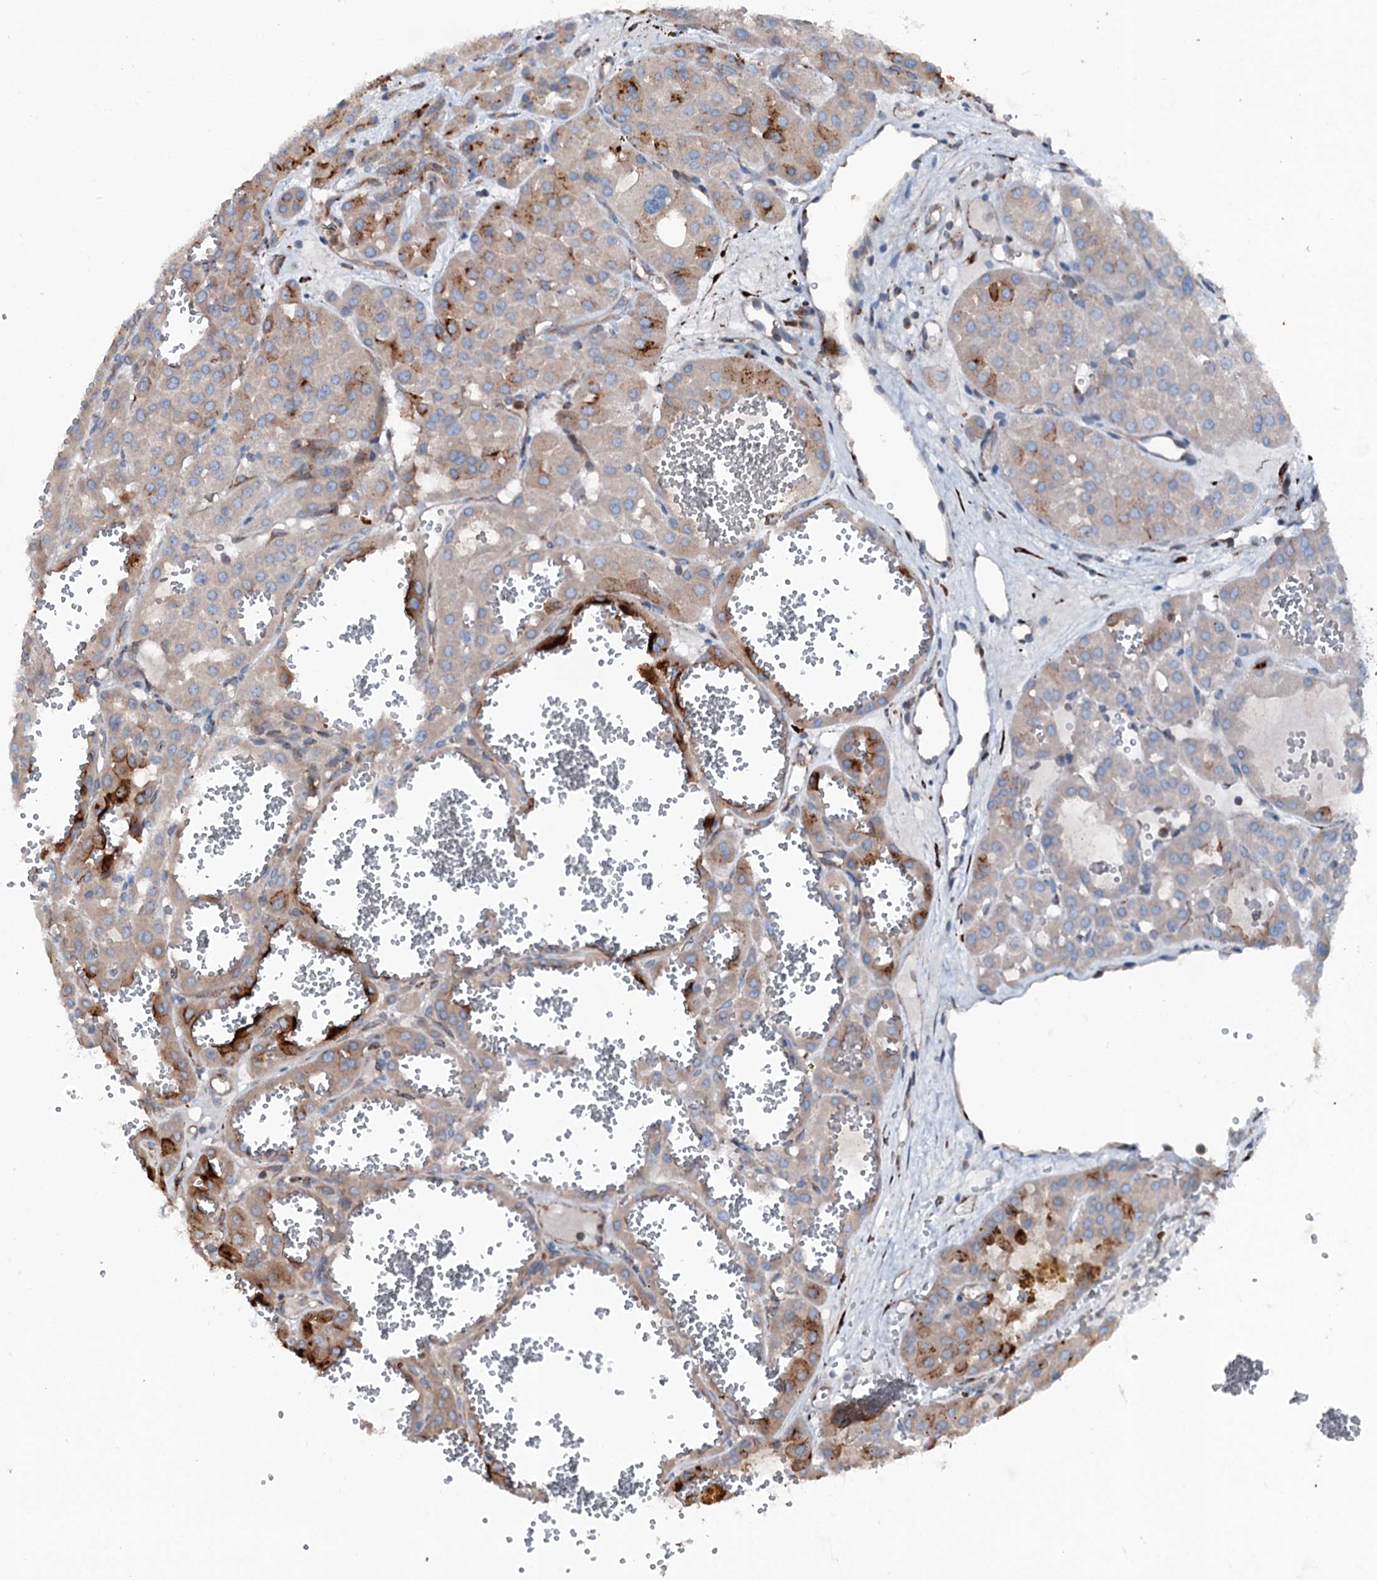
{"staining": {"intensity": "strong", "quantity": "<25%", "location": "cytoplasmic/membranous"}, "tissue": "renal cancer", "cell_type": "Tumor cells", "image_type": "cancer", "snomed": [{"axis": "morphology", "description": "Carcinoma, NOS"}, {"axis": "topography", "description": "Kidney"}], "caption": "An immunohistochemistry (IHC) image of neoplastic tissue is shown. Protein staining in brown labels strong cytoplasmic/membranous positivity in renal carcinoma within tumor cells.", "gene": "DDIAS", "patient": {"sex": "female", "age": 75}}